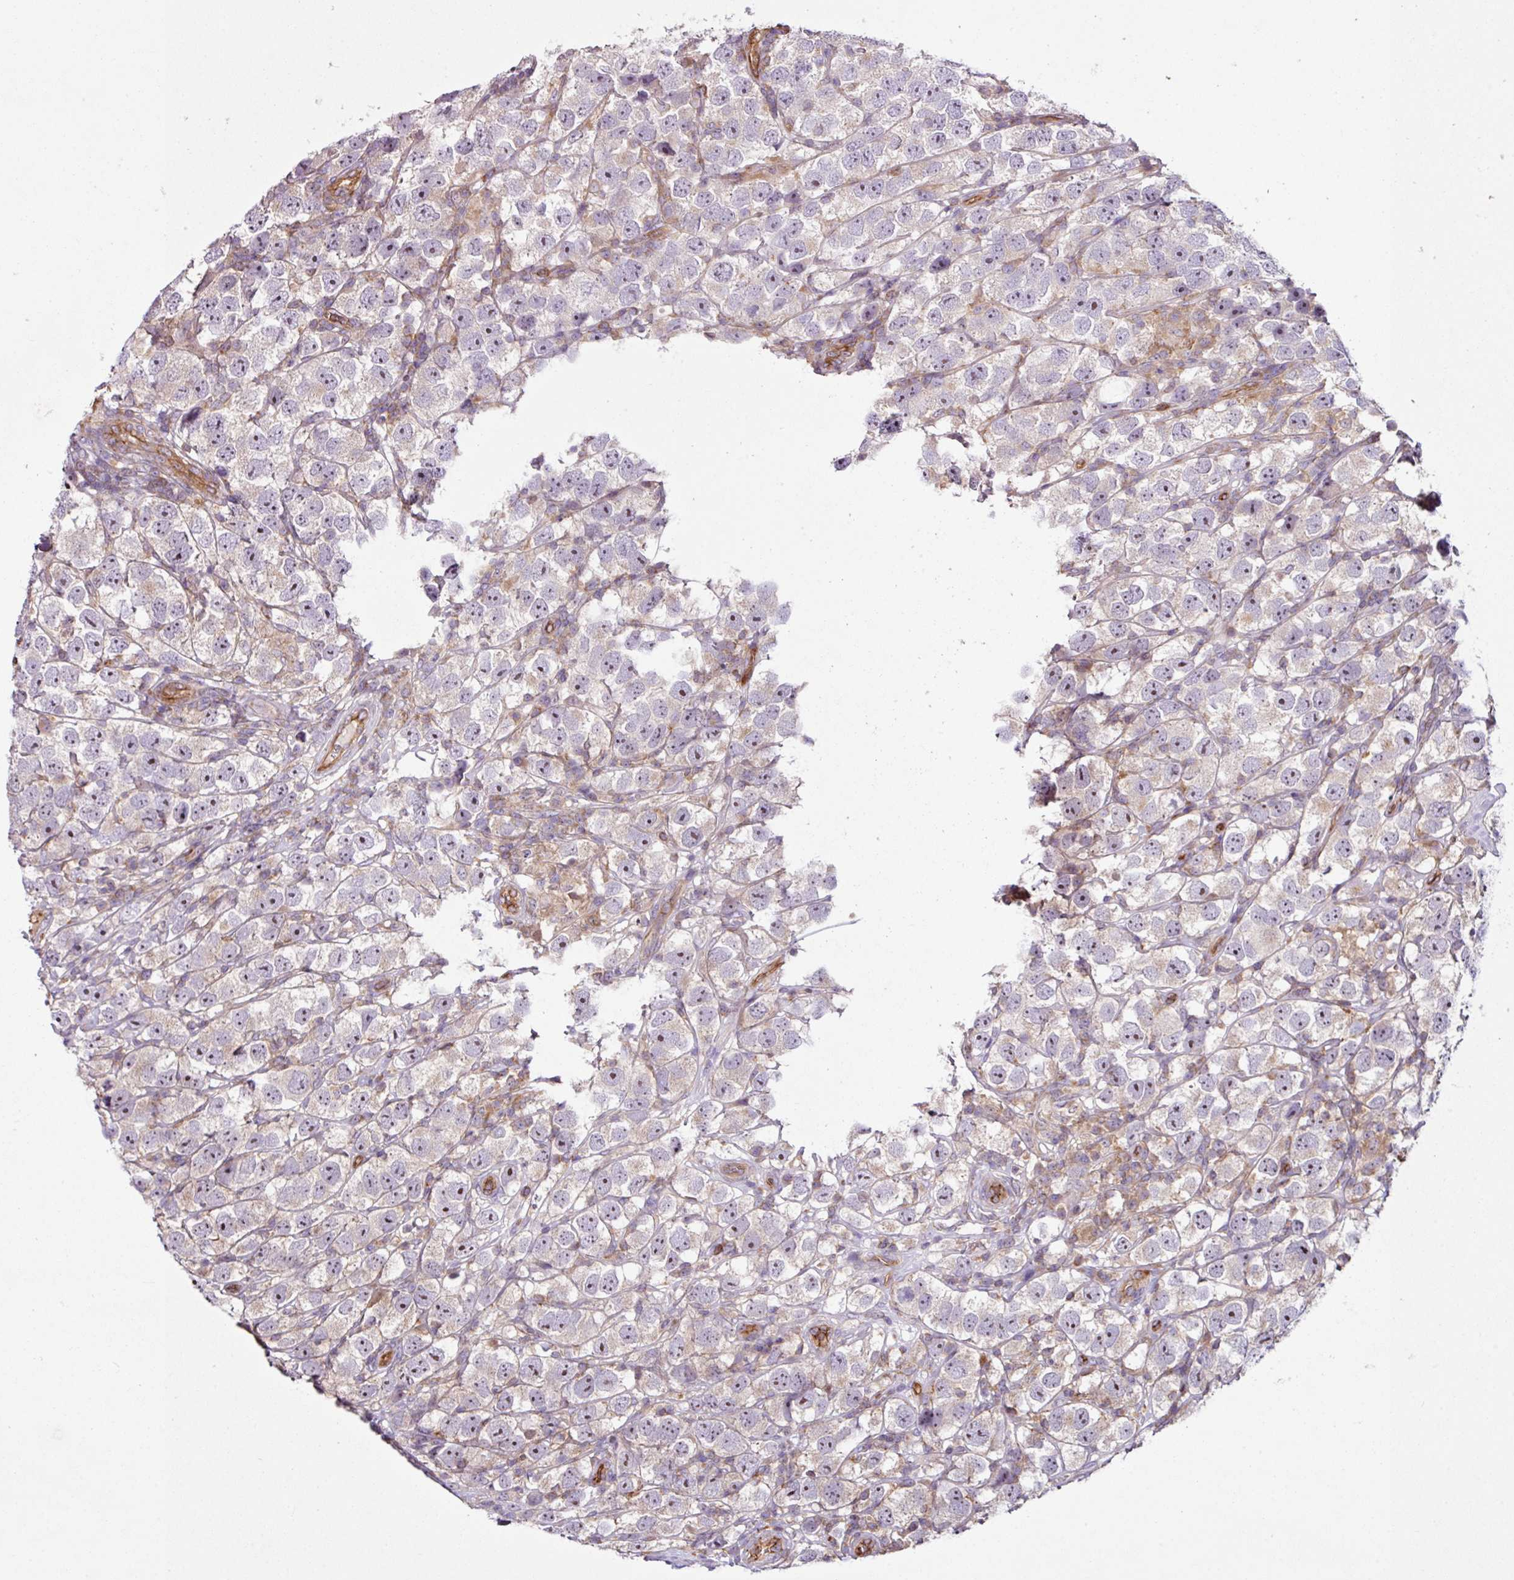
{"staining": {"intensity": "negative", "quantity": "none", "location": "none"}, "tissue": "testis cancer", "cell_type": "Tumor cells", "image_type": "cancer", "snomed": [{"axis": "morphology", "description": "Seminoma, NOS"}, {"axis": "topography", "description": "Testis"}], "caption": "Immunohistochemistry micrograph of testis seminoma stained for a protein (brown), which demonstrates no staining in tumor cells.", "gene": "ZNF106", "patient": {"sex": "male", "age": 26}}